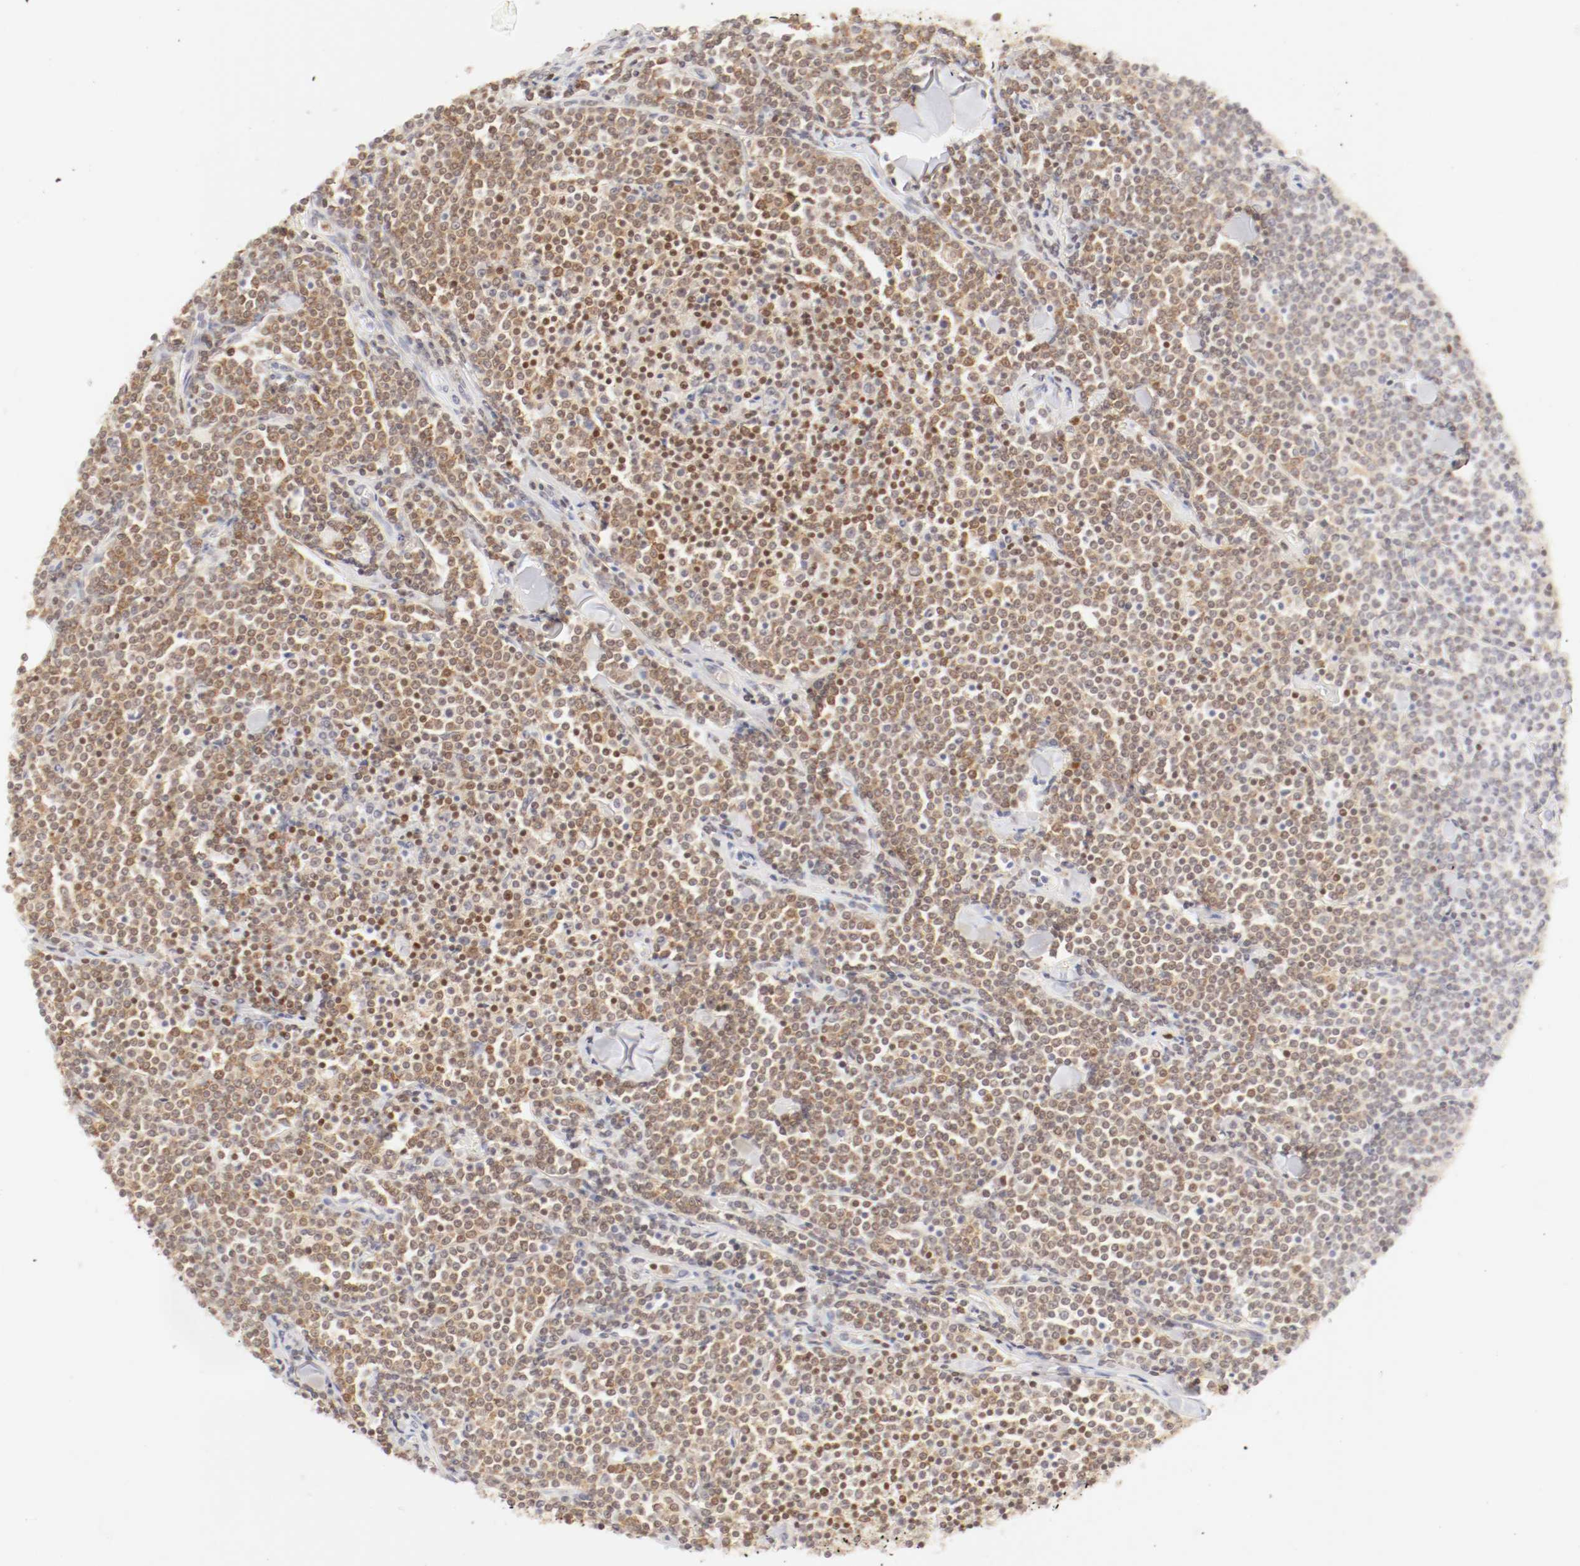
{"staining": {"intensity": "moderate", "quantity": ">75%", "location": "cytoplasmic/membranous,nuclear"}, "tissue": "lymphoma", "cell_type": "Tumor cells", "image_type": "cancer", "snomed": [{"axis": "morphology", "description": "Malignant lymphoma, non-Hodgkin's type, Low grade"}, {"axis": "topography", "description": "Soft tissue"}], "caption": "Protein expression analysis of human malignant lymphoma, non-Hodgkin's type (low-grade) reveals moderate cytoplasmic/membranous and nuclear positivity in about >75% of tumor cells. (Brightfield microscopy of DAB IHC at high magnification).", "gene": "KIF2A", "patient": {"sex": "male", "age": 92}}